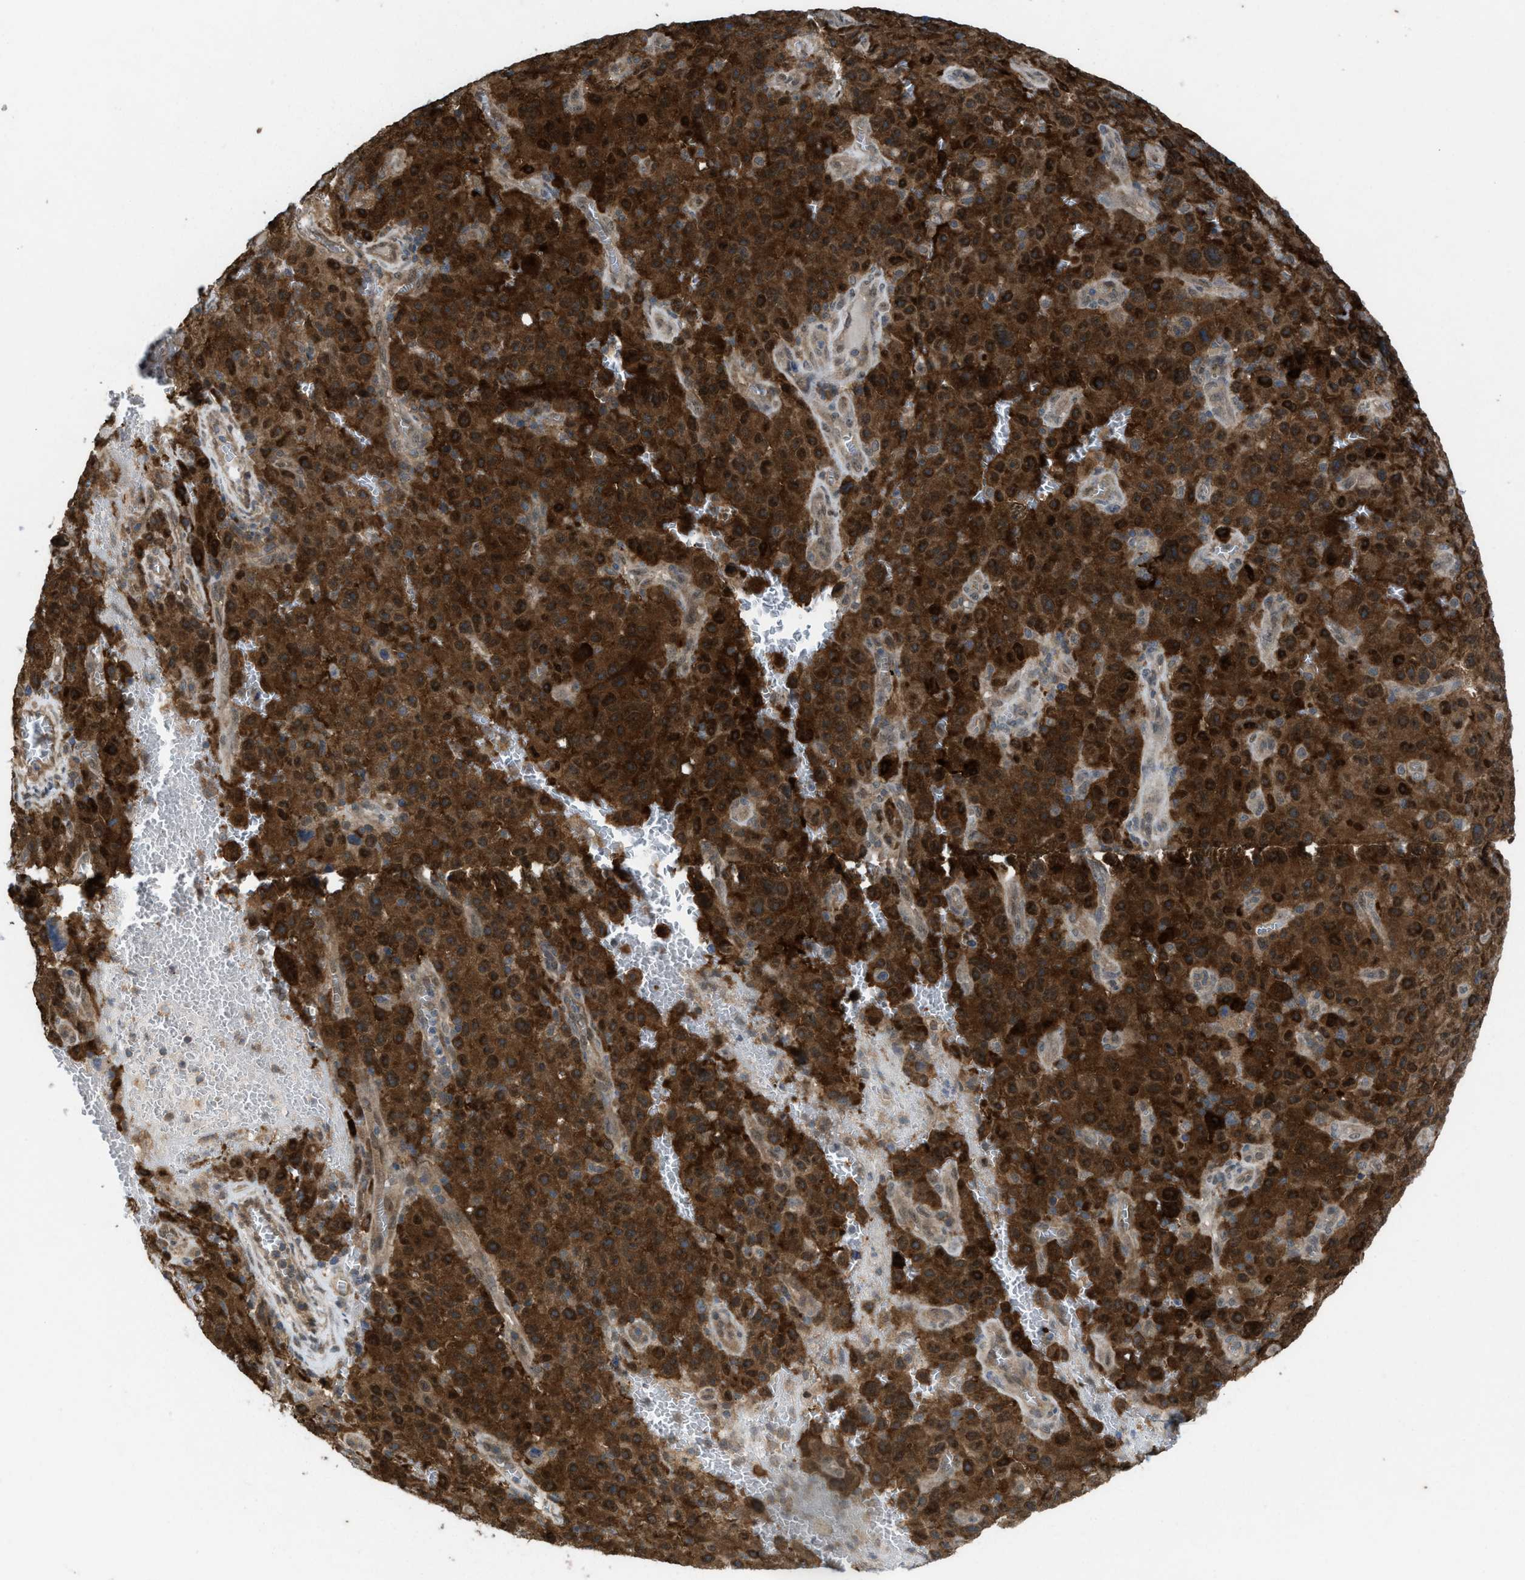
{"staining": {"intensity": "strong", "quantity": ">75%", "location": "cytoplasmic/membranous"}, "tissue": "melanoma", "cell_type": "Tumor cells", "image_type": "cancer", "snomed": [{"axis": "morphology", "description": "Malignant melanoma, NOS"}, {"axis": "topography", "description": "Skin"}], "caption": "The image displays a brown stain indicating the presence of a protein in the cytoplasmic/membranous of tumor cells in melanoma. (DAB (3,3'-diaminobenzidine) IHC, brown staining for protein, blue staining for nuclei).", "gene": "PLAA", "patient": {"sex": "female", "age": 82}}